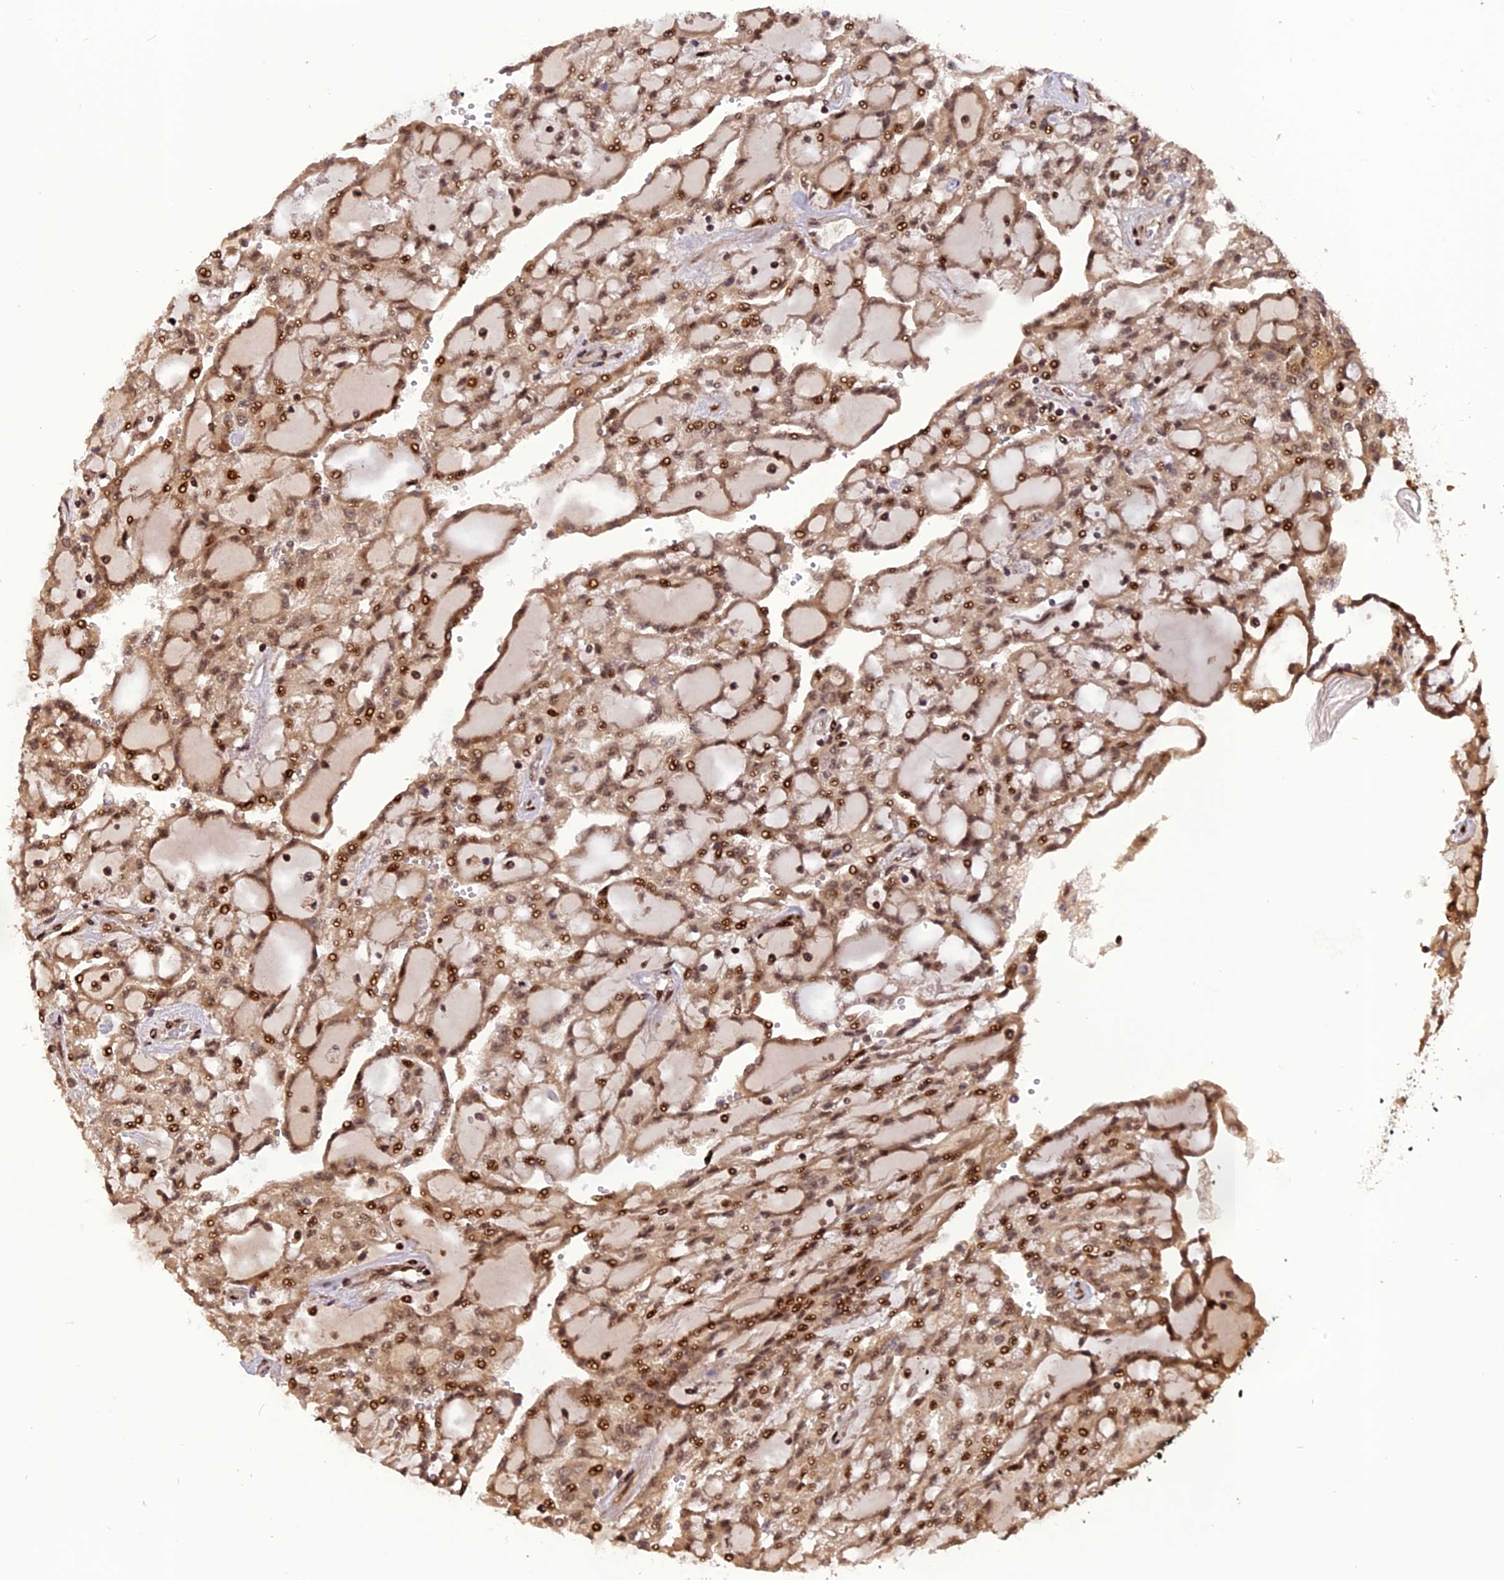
{"staining": {"intensity": "moderate", "quantity": ">75%", "location": "cytoplasmic/membranous,nuclear"}, "tissue": "renal cancer", "cell_type": "Tumor cells", "image_type": "cancer", "snomed": [{"axis": "morphology", "description": "Adenocarcinoma, NOS"}, {"axis": "topography", "description": "Kidney"}], "caption": "Human renal cancer (adenocarcinoma) stained for a protein (brown) reveals moderate cytoplasmic/membranous and nuclear positive staining in approximately >75% of tumor cells.", "gene": "MICALL1", "patient": {"sex": "male", "age": 63}}